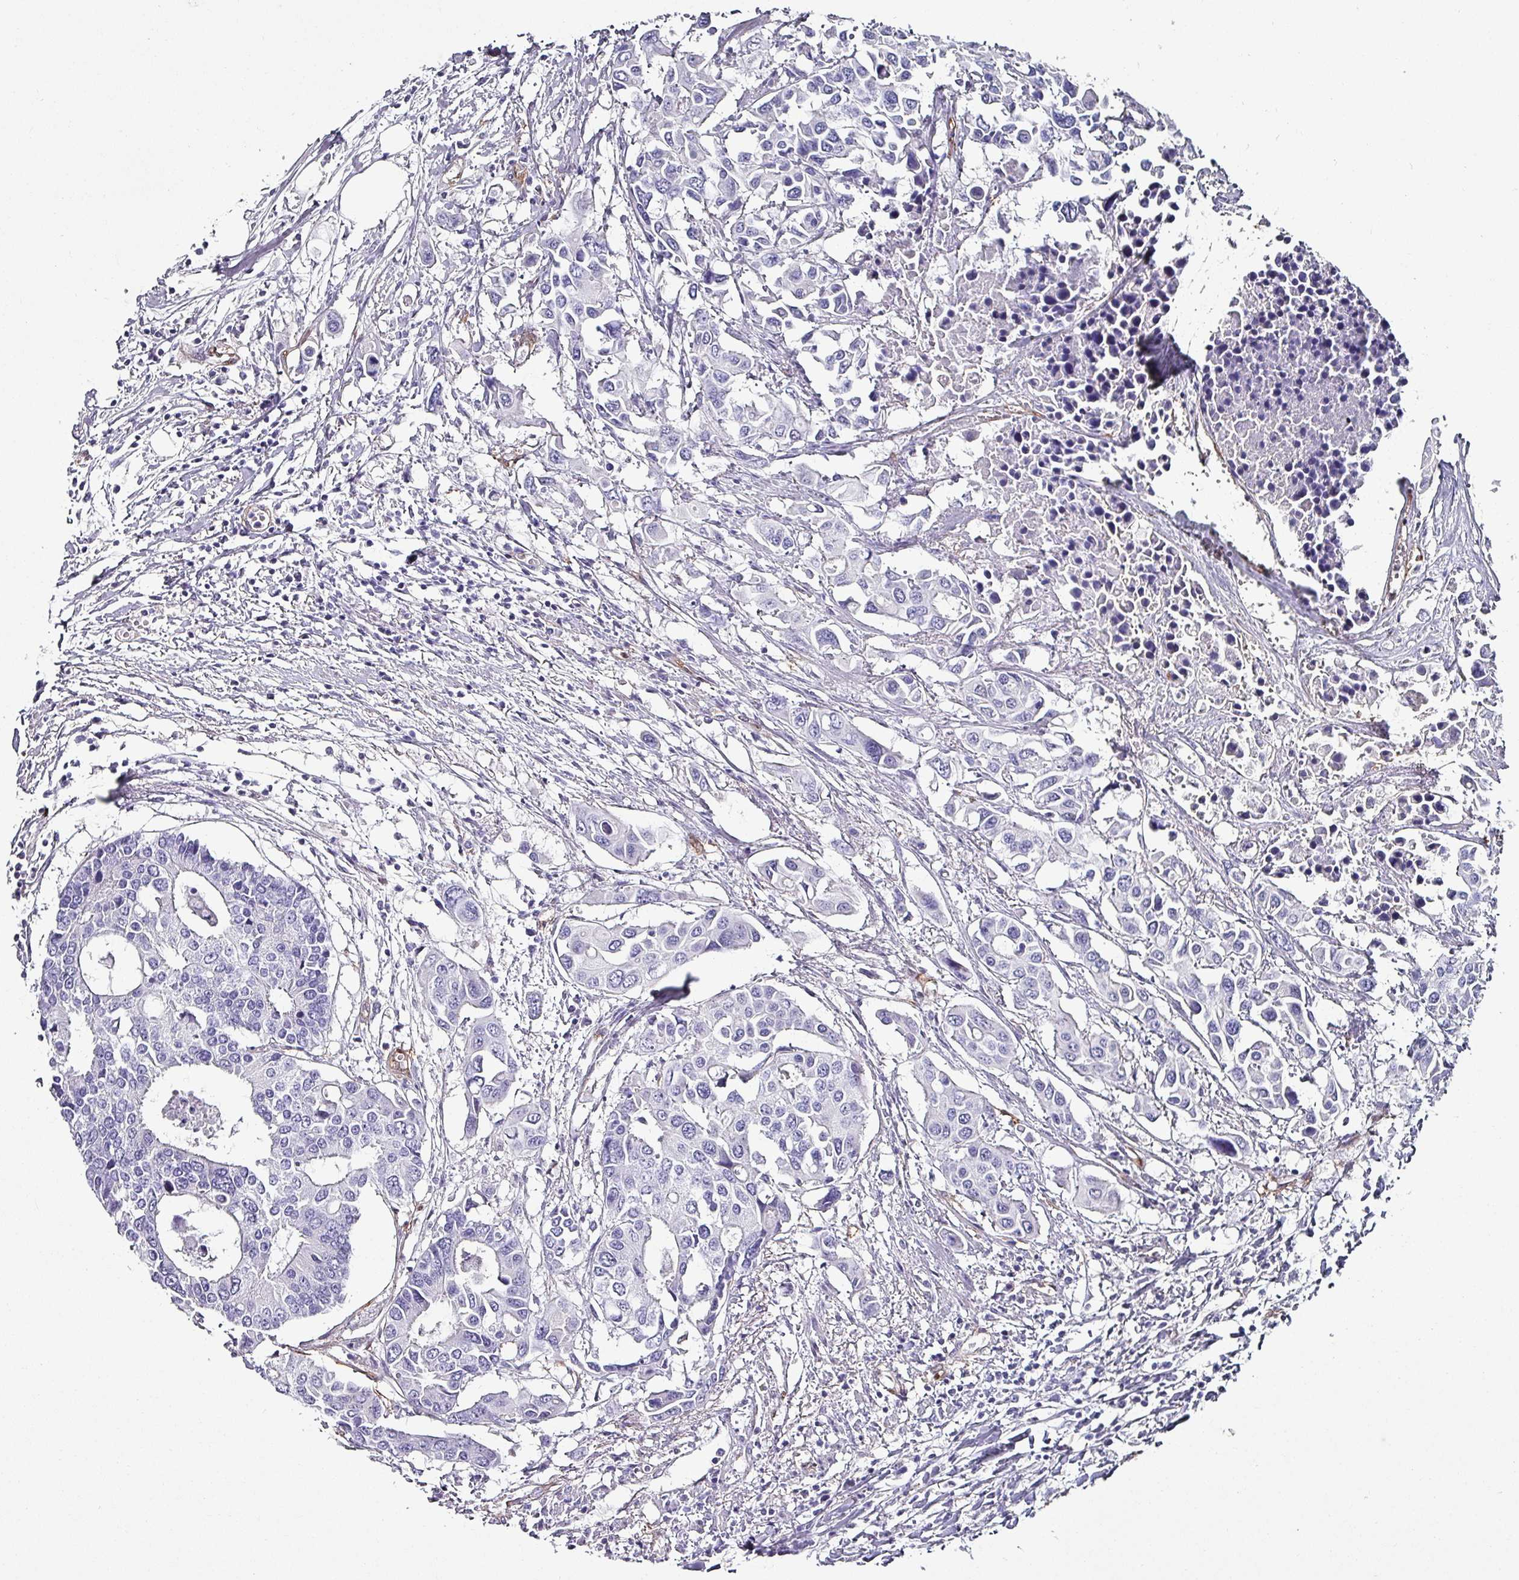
{"staining": {"intensity": "negative", "quantity": "none", "location": "none"}, "tissue": "colorectal cancer", "cell_type": "Tumor cells", "image_type": "cancer", "snomed": [{"axis": "morphology", "description": "Adenocarcinoma, NOS"}, {"axis": "topography", "description": "Colon"}], "caption": "Micrograph shows no protein expression in tumor cells of colorectal cancer tissue.", "gene": "ZNF816-ZNF321P", "patient": {"sex": "male", "age": 77}}